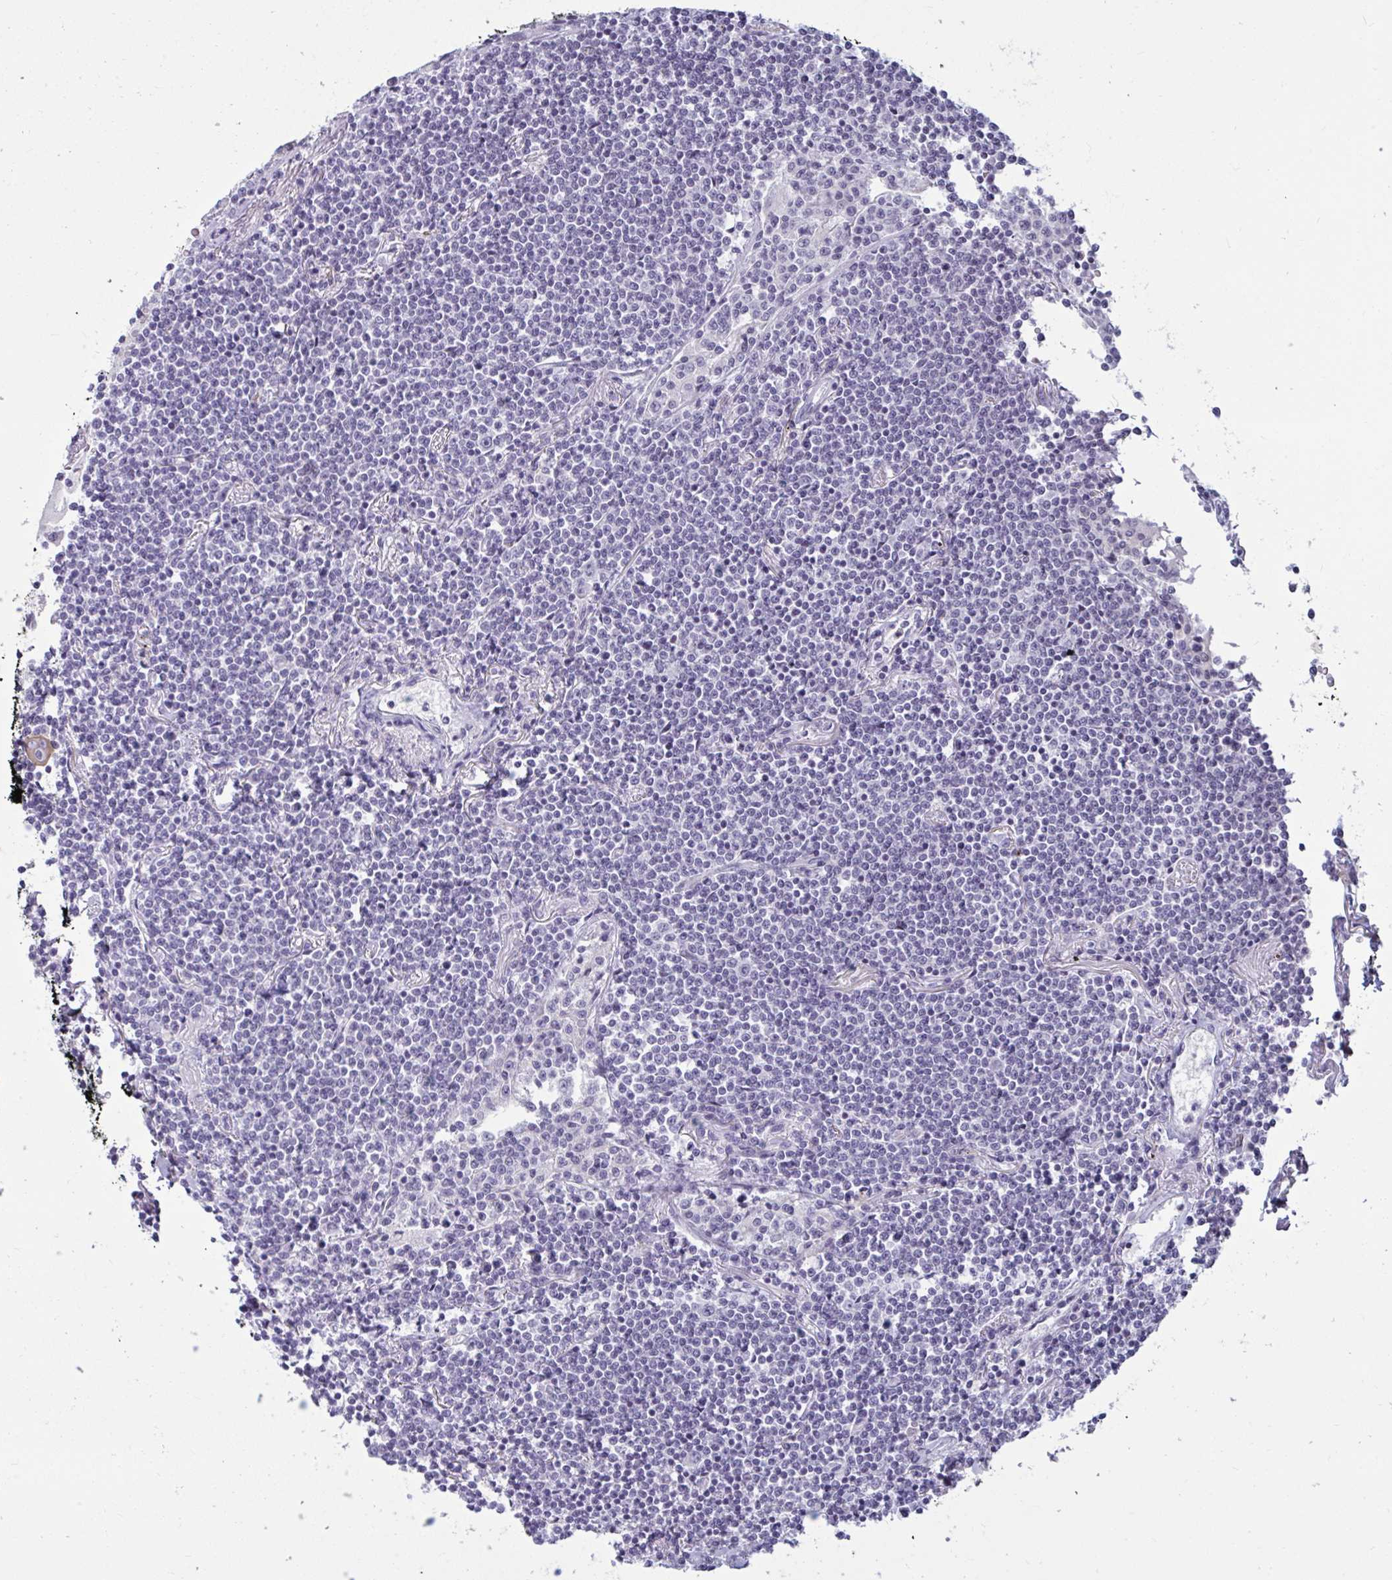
{"staining": {"intensity": "negative", "quantity": "none", "location": "none"}, "tissue": "lymphoma", "cell_type": "Tumor cells", "image_type": "cancer", "snomed": [{"axis": "morphology", "description": "Malignant lymphoma, non-Hodgkin's type, Low grade"}, {"axis": "topography", "description": "Lung"}], "caption": "IHC of lymphoma reveals no staining in tumor cells. (Brightfield microscopy of DAB immunohistochemistry at high magnification).", "gene": "TBC1D4", "patient": {"sex": "female", "age": 71}}